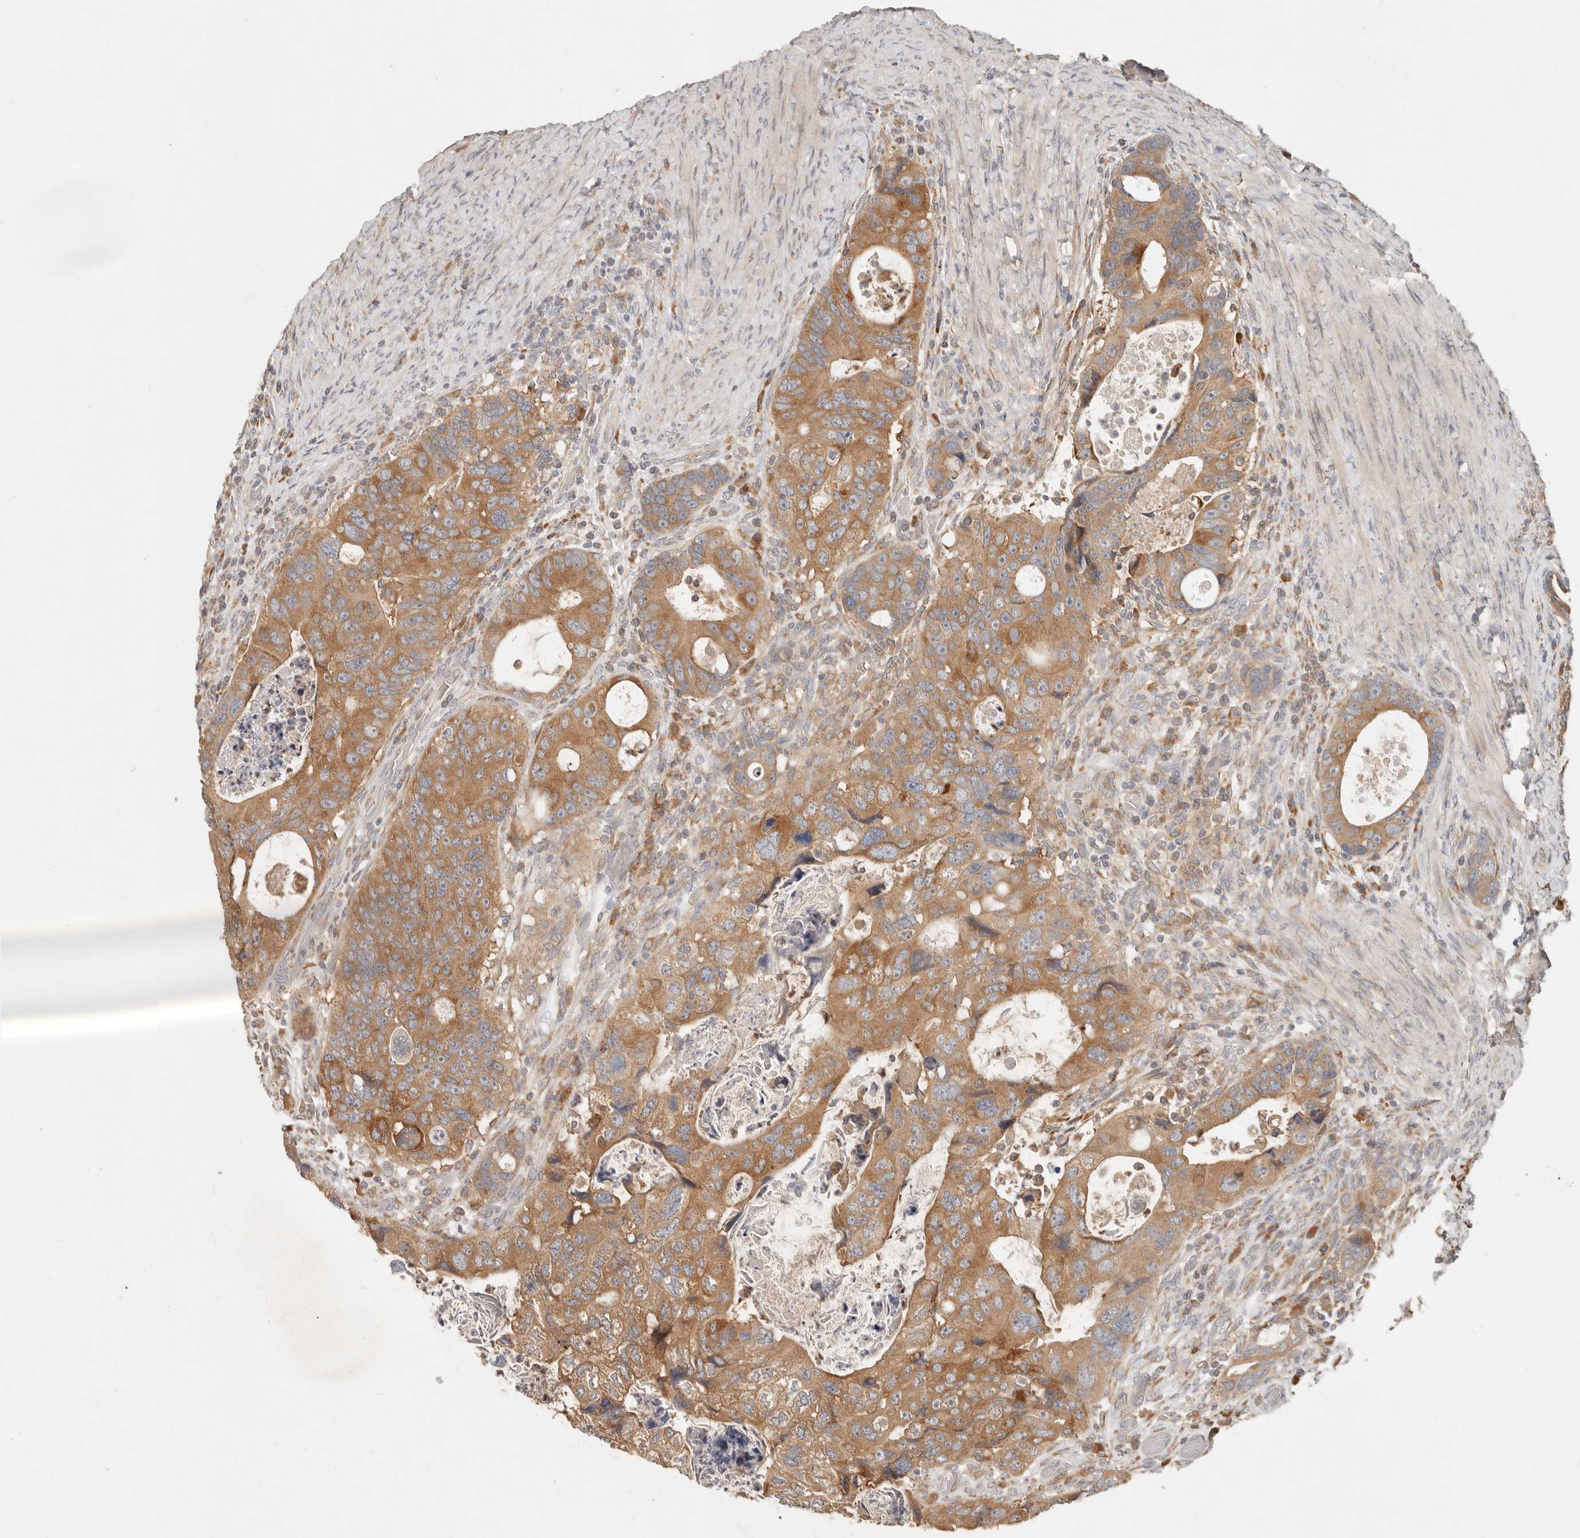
{"staining": {"intensity": "moderate", "quantity": ">75%", "location": "cytoplasmic/membranous"}, "tissue": "colorectal cancer", "cell_type": "Tumor cells", "image_type": "cancer", "snomed": [{"axis": "morphology", "description": "Adenocarcinoma, NOS"}, {"axis": "topography", "description": "Rectum"}], "caption": "Brown immunohistochemical staining in colorectal cancer (adenocarcinoma) displays moderate cytoplasmic/membranous positivity in approximately >75% of tumor cells. The staining was performed using DAB (3,3'-diaminobenzidine) to visualize the protein expression in brown, while the nuclei were stained in blue with hematoxylin (Magnification: 20x).", "gene": "ARHGEF10L", "patient": {"sex": "male", "age": 59}}